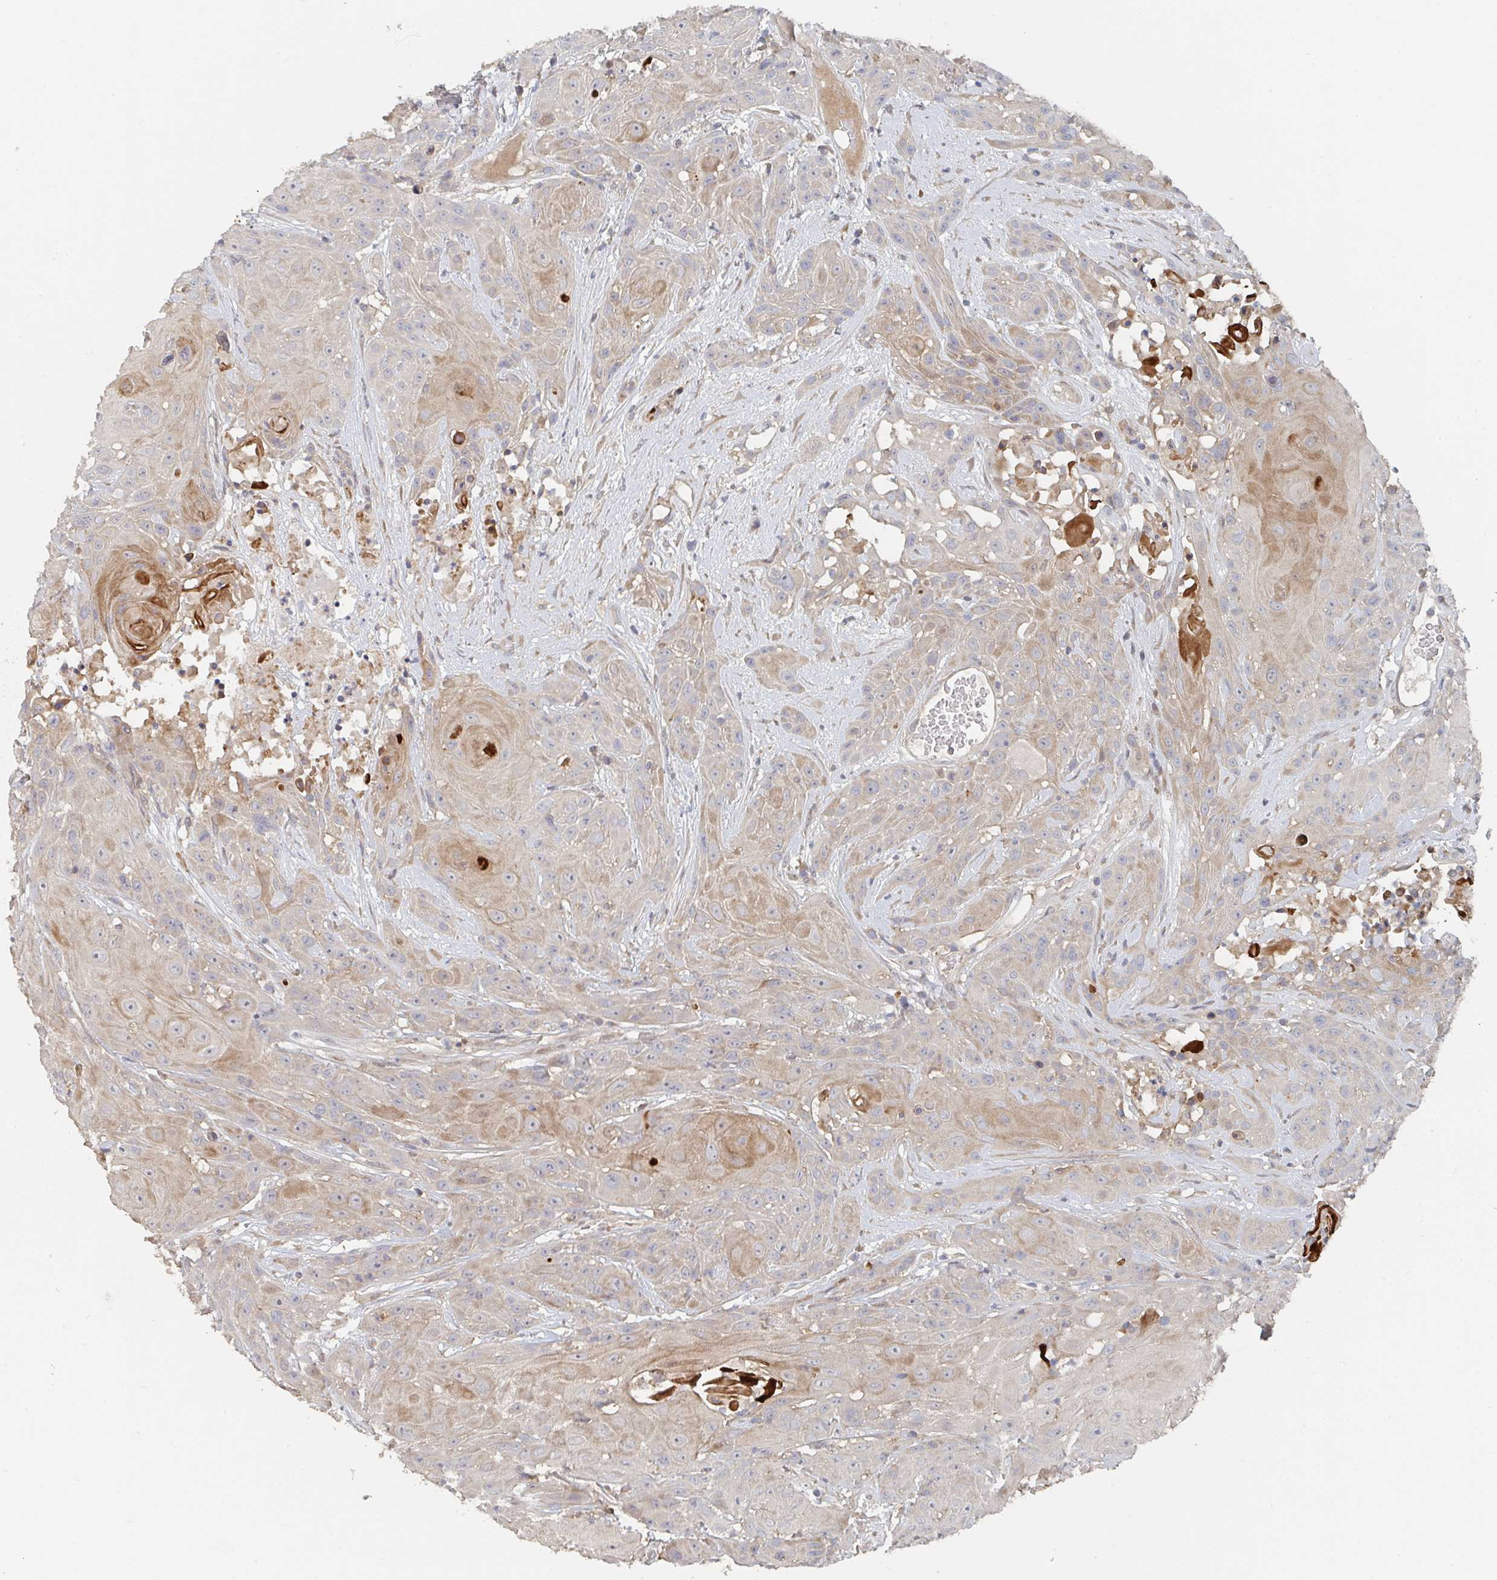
{"staining": {"intensity": "weak", "quantity": "25%-75%", "location": "cytoplasmic/membranous"}, "tissue": "head and neck cancer", "cell_type": "Tumor cells", "image_type": "cancer", "snomed": [{"axis": "morphology", "description": "Squamous cell carcinoma, NOS"}, {"axis": "topography", "description": "Skin"}, {"axis": "topography", "description": "Head-Neck"}], "caption": "IHC histopathology image of human squamous cell carcinoma (head and neck) stained for a protein (brown), which shows low levels of weak cytoplasmic/membranous expression in approximately 25%-75% of tumor cells.", "gene": "PTEN", "patient": {"sex": "male", "age": 80}}